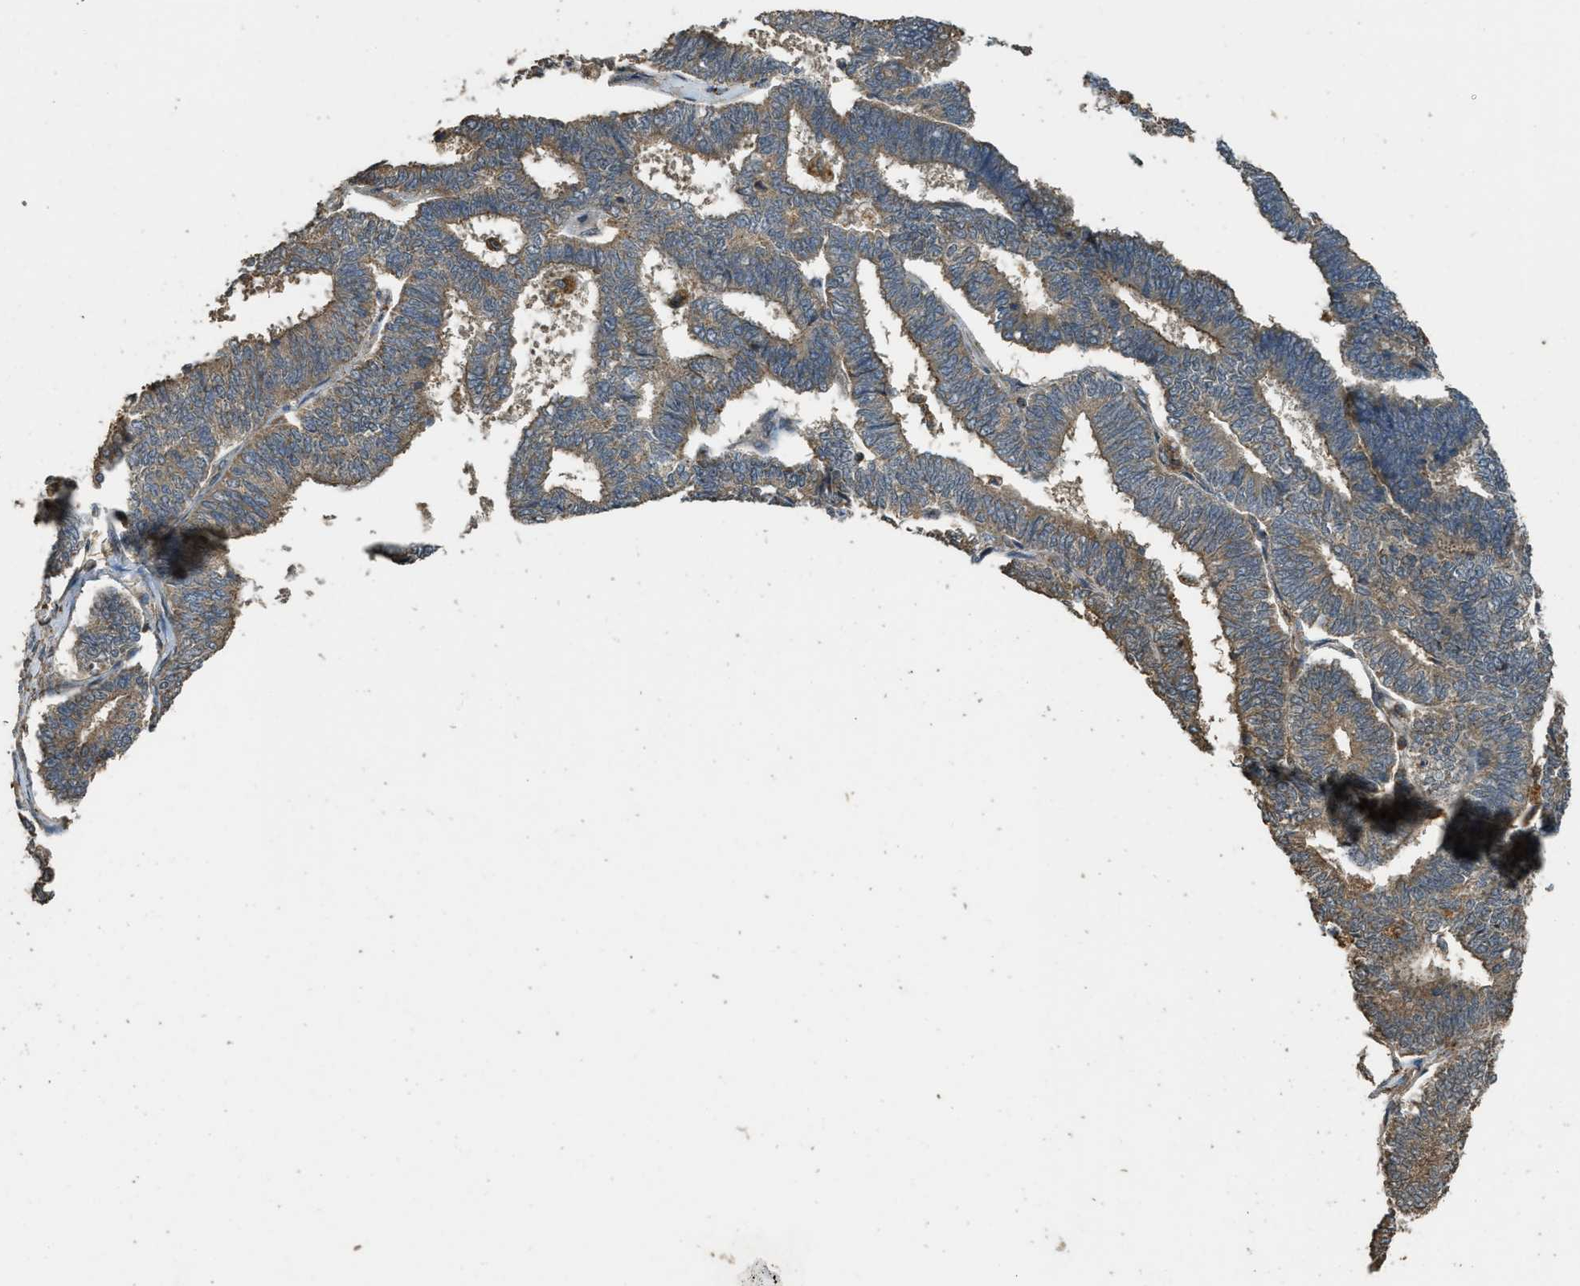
{"staining": {"intensity": "moderate", "quantity": ">75%", "location": "cytoplasmic/membranous"}, "tissue": "endometrial cancer", "cell_type": "Tumor cells", "image_type": "cancer", "snomed": [{"axis": "morphology", "description": "Adenocarcinoma, NOS"}, {"axis": "topography", "description": "Endometrium"}], "caption": "DAB (3,3'-diaminobenzidine) immunohistochemical staining of adenocarcinoma (endometrial) demonstrates moderate cytoplasmic/membranous protein positivity in about >75% of tumor cells. (DAB (3,3'-diaminobenzidine) = brown stain, brightfield microscopy at high magnification).", "gene": "PPP6R3", "patient": {"sex": "female", "age": 70}}